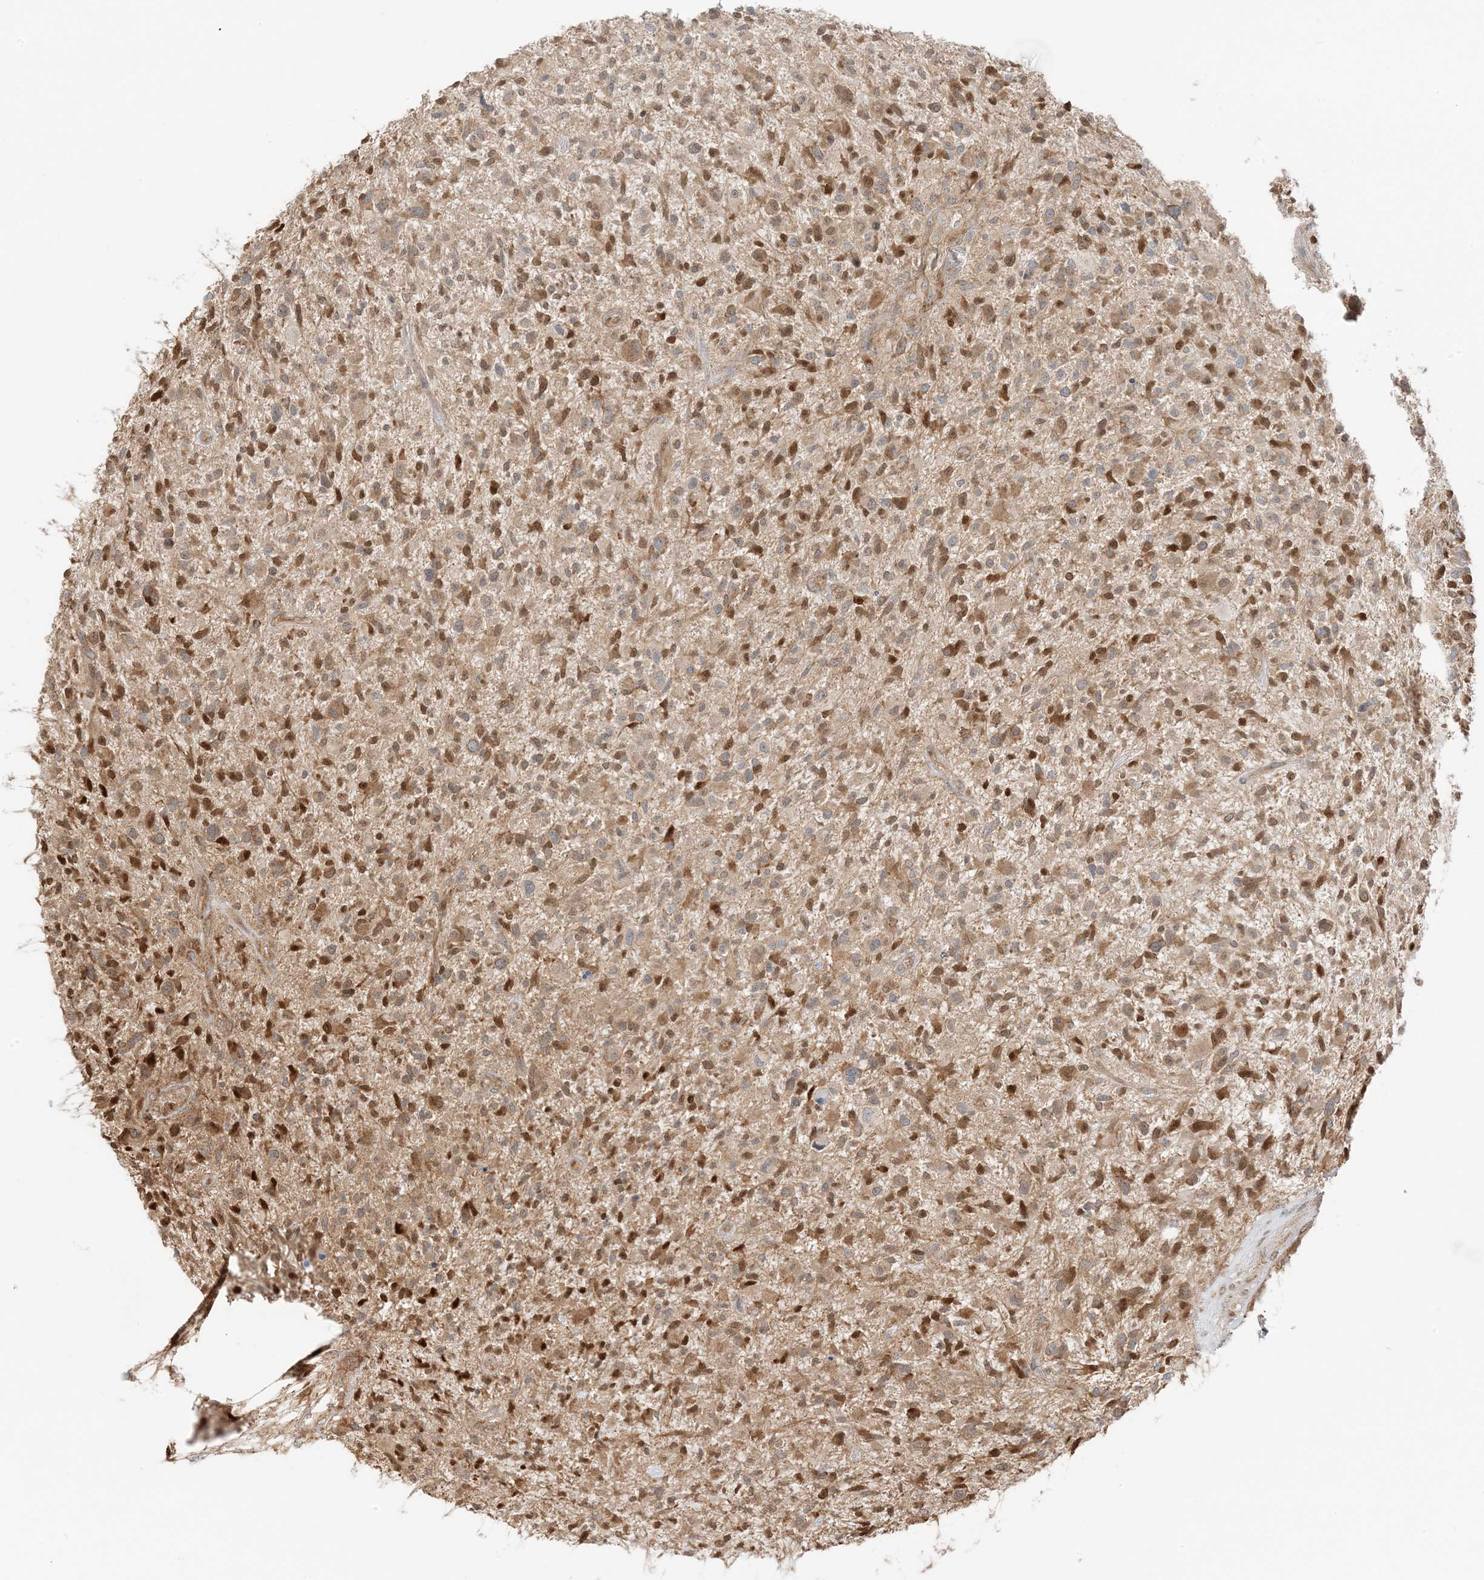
{"staining": {"intensity": "weak", "quantity": ">75%", "location": "cytoplasmic/membranous"}, "tissue": "glioma", "cell_type": "Tumor cells", "image_type": "cancer", "snomed": [{"axis": "morphology", "description": "Glioma, malignant, High grade"}, {"axis": "topography", "description": "Brain"}], "caption": "Immunohistochemistry (IHC) (DAB) staining of high-grade glioma (malignant) demonstrates weak cytoplasmic/membranous protein expression in approximately >75% of tumor cells.", "gene": "UBAP2L", "patient": {"sex": "male", "age": 47}}